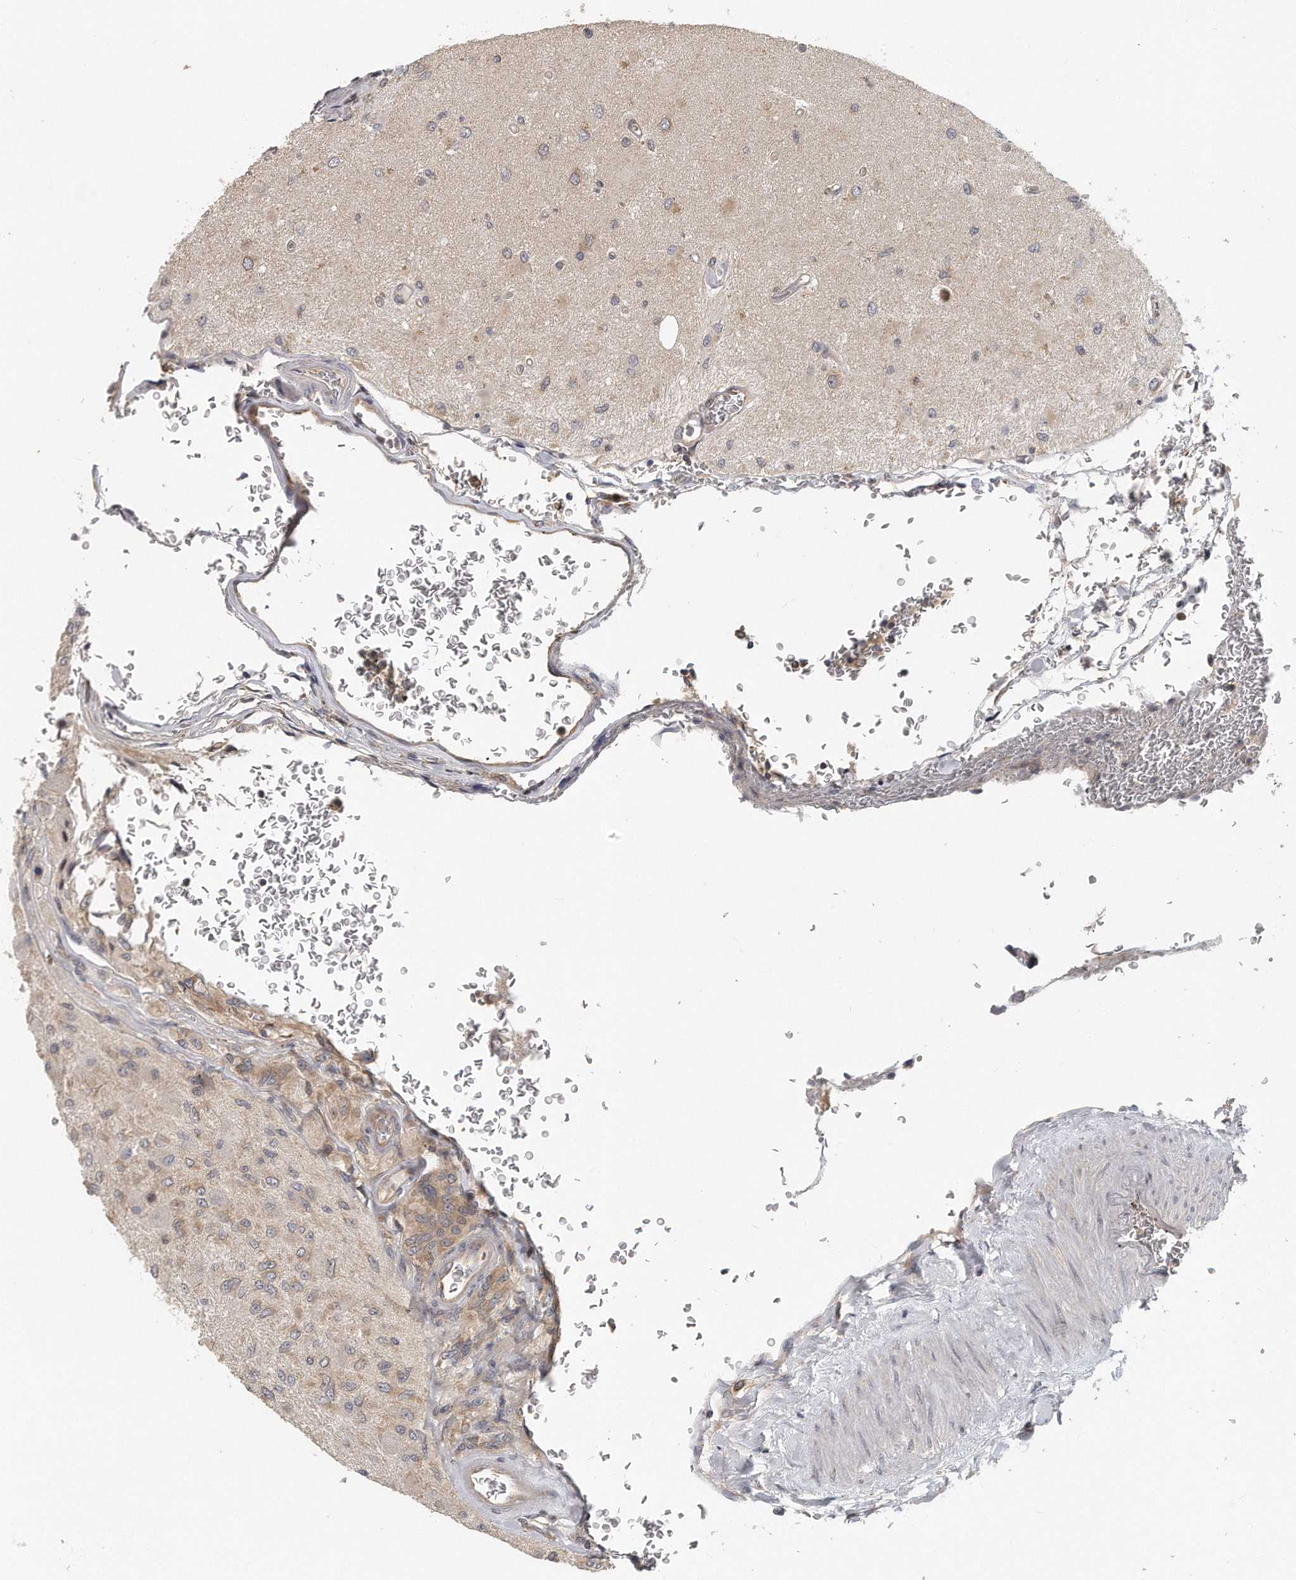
{"staining": {"intensity": "negative", "quantity": "none", "location": "none"}, "tissue": "glioma", "cell_type": "Tumor cells", "image_type": "cancer", "snomed": [{"axis": "morphology", "description": "Normal tissue, NOS"}, {"axis": "morphology", "description": "Glioma, malignant, High grade"}, {"axis": "topography", "description": "Cerebral cortex"}], "caption": "Immunohistochemical staining of human malignant glioma (high-grade) displays no significant positivity in tumor cells. (Immunohistochemistry (ihc), brightfield microscopy, high magnification).", "gene": "EIF3I", "patient": {"sex": "male", "age": 77}}